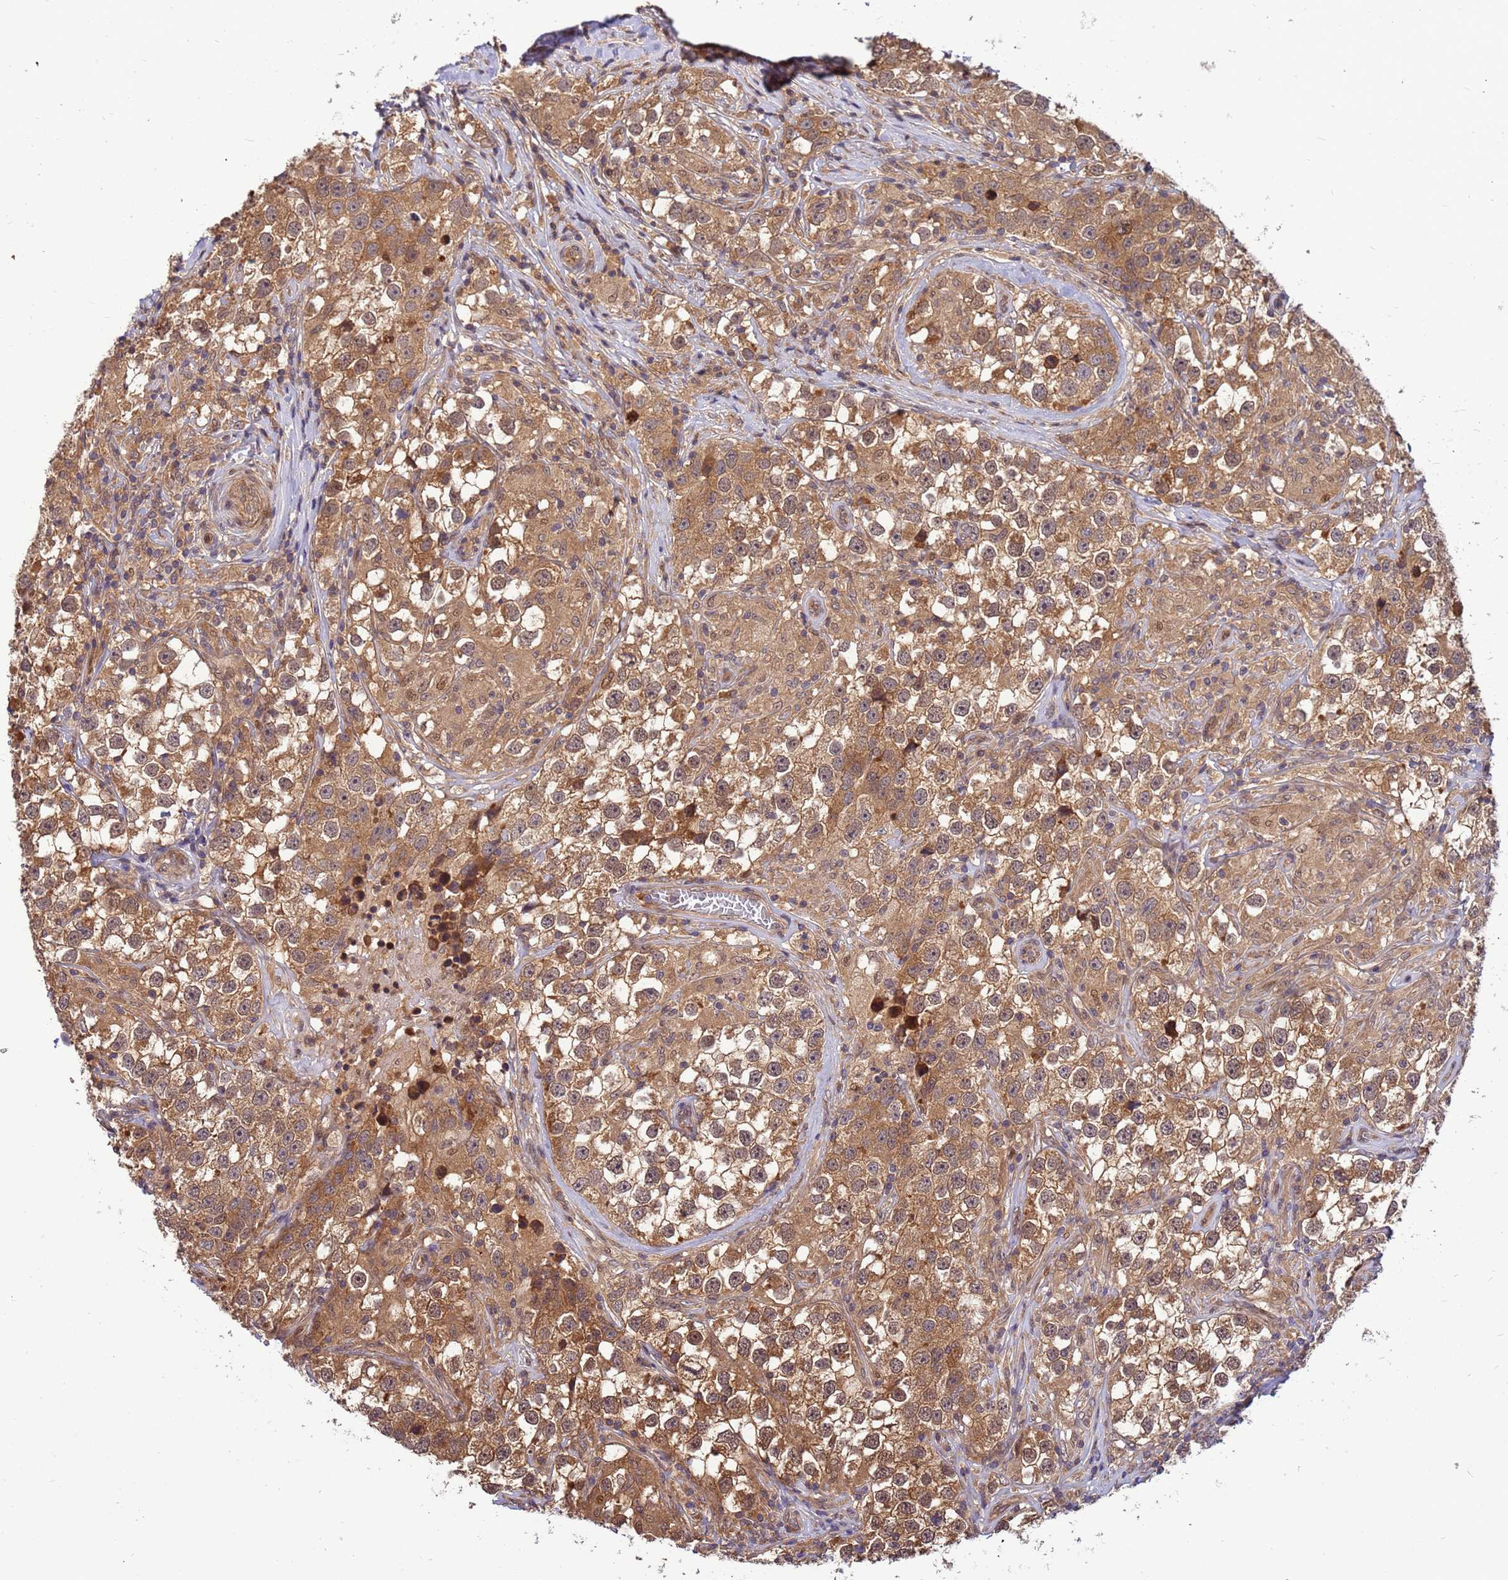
{"staining": {"intensity": "moderate", "quantity": ">75%", "location": "cytoplasmic/membranous"}, "tissue": "testis cancer", "cell_type": "Tumor cells", "image_type": "cancer", "snomed": [{"axis": "morphology", "description": "Seminoma, NOS"}, {"axis": "topography", "description": "Testis"}], "caption": "High-magnification brightfield microscopy of seminoma (testis) stained with DAB (3,3'-diaminobenzidine) (brown) and counterstained with hematoxylin (blue). tumor cells exhibit moderate cytoplasmic/membranous expression is present in approximately>75% of cells.", "gene": "DUS4L", "patient": {"sex": "male", "age": 46}}